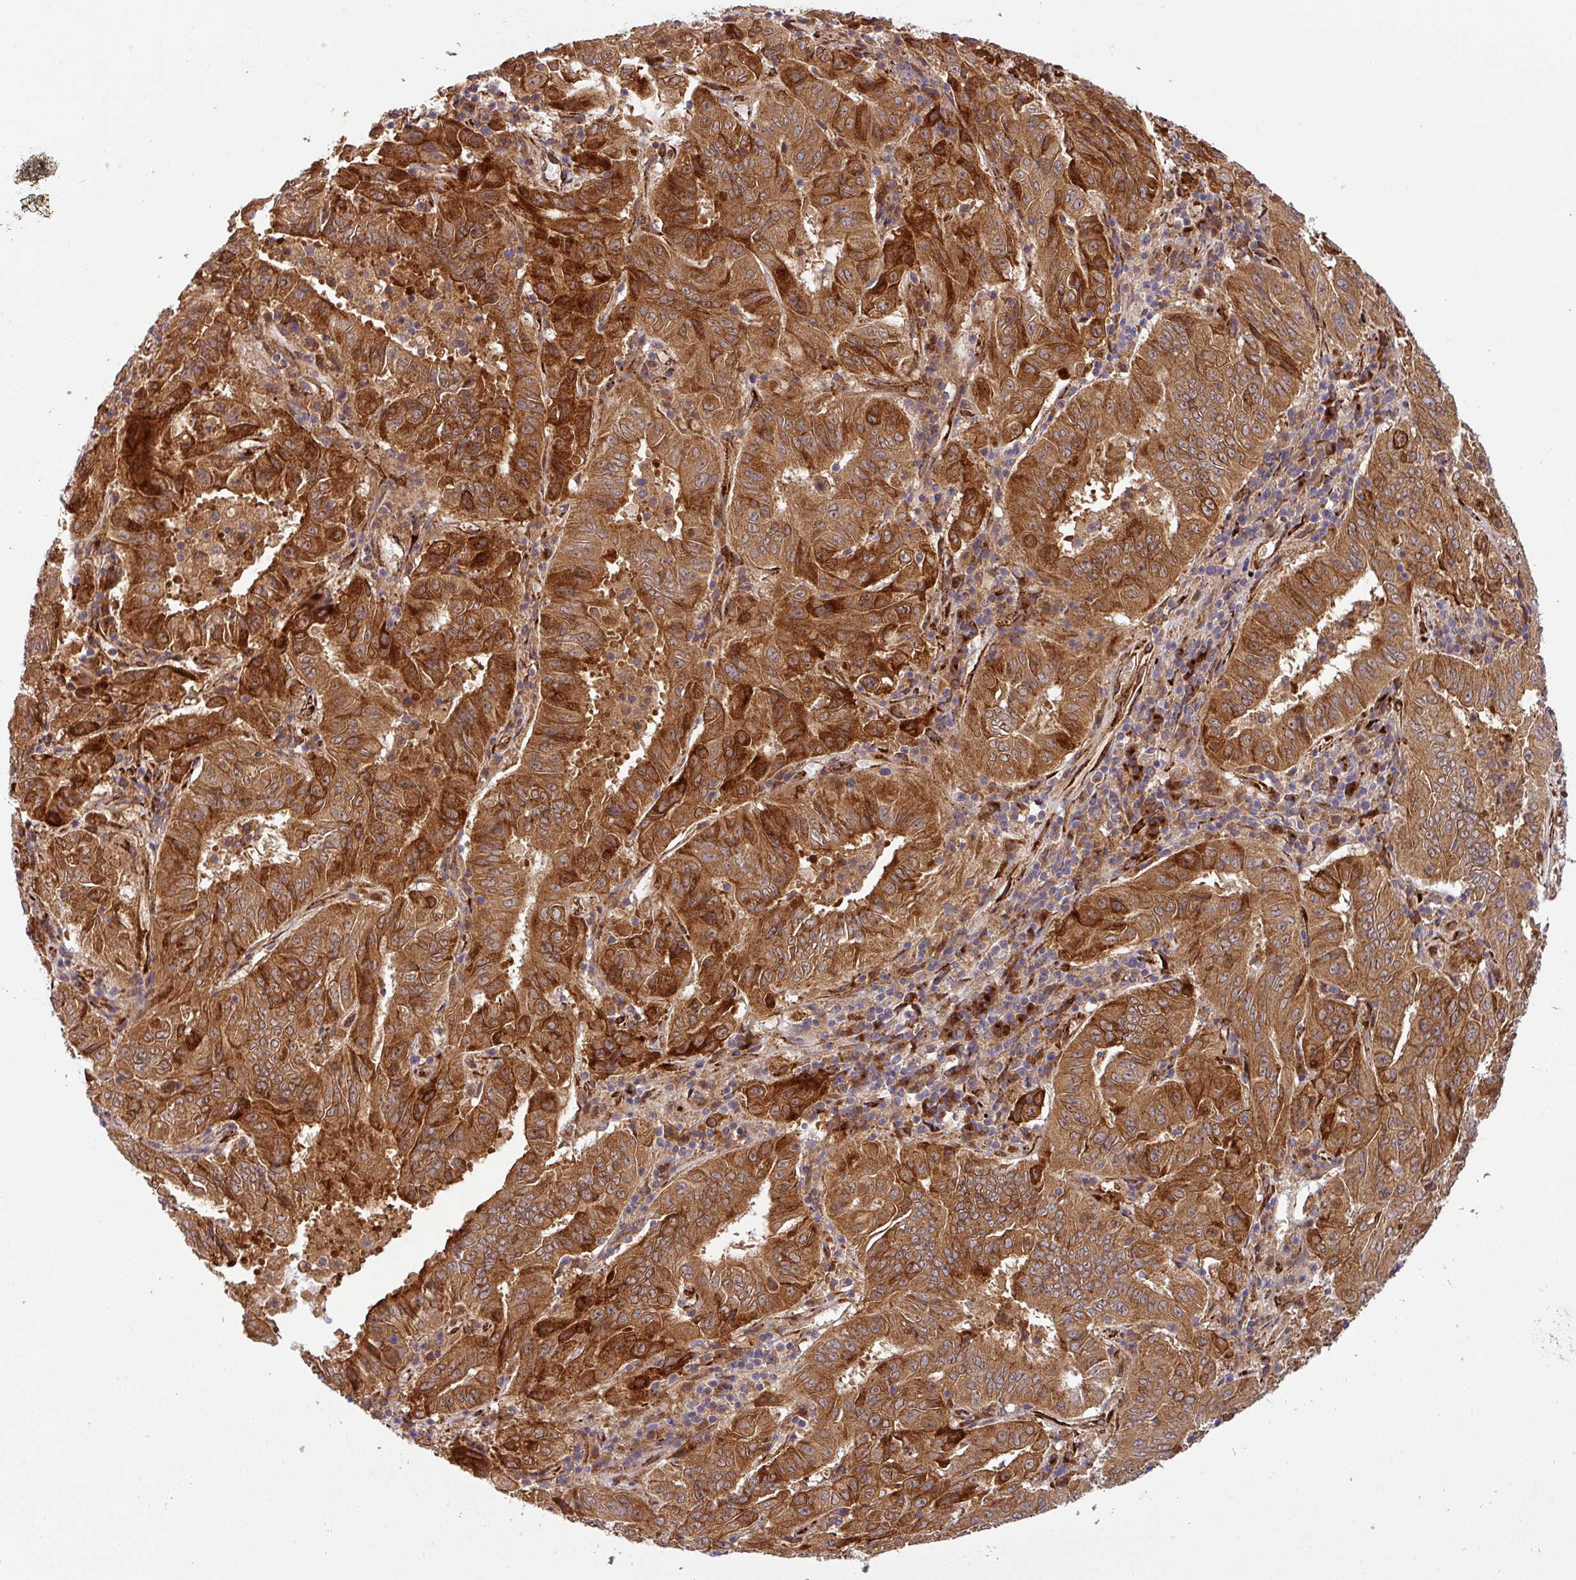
{"staining": {"intensity": "strong", "quantity": ">75%", "location": "cytoplasmic/membranous"}, "tissue": "pancreatic cancer", "cell_type": "Tumor cells", "image_type": "cancer", "snomed": [{"axis": "morphology", "description": "Adenocarcinoma, NOS"}, {"axis": "topography", "description": "Pancreas"}], "caption": "Immunohistochemical staining of pancreatic cancer (adenocarcinoma) demonstrates high levels of strong cytoplasmic/membranous protein expression in about >75% of tumor cells. The protein is stained brown, and the nuclei are stained in blue (DAB (3,3'-diaminobenzidine) IHC with brightfield microscopy, high magnification).", "gene": "ART1", "patient": {"sex": "male", "age": 63}}